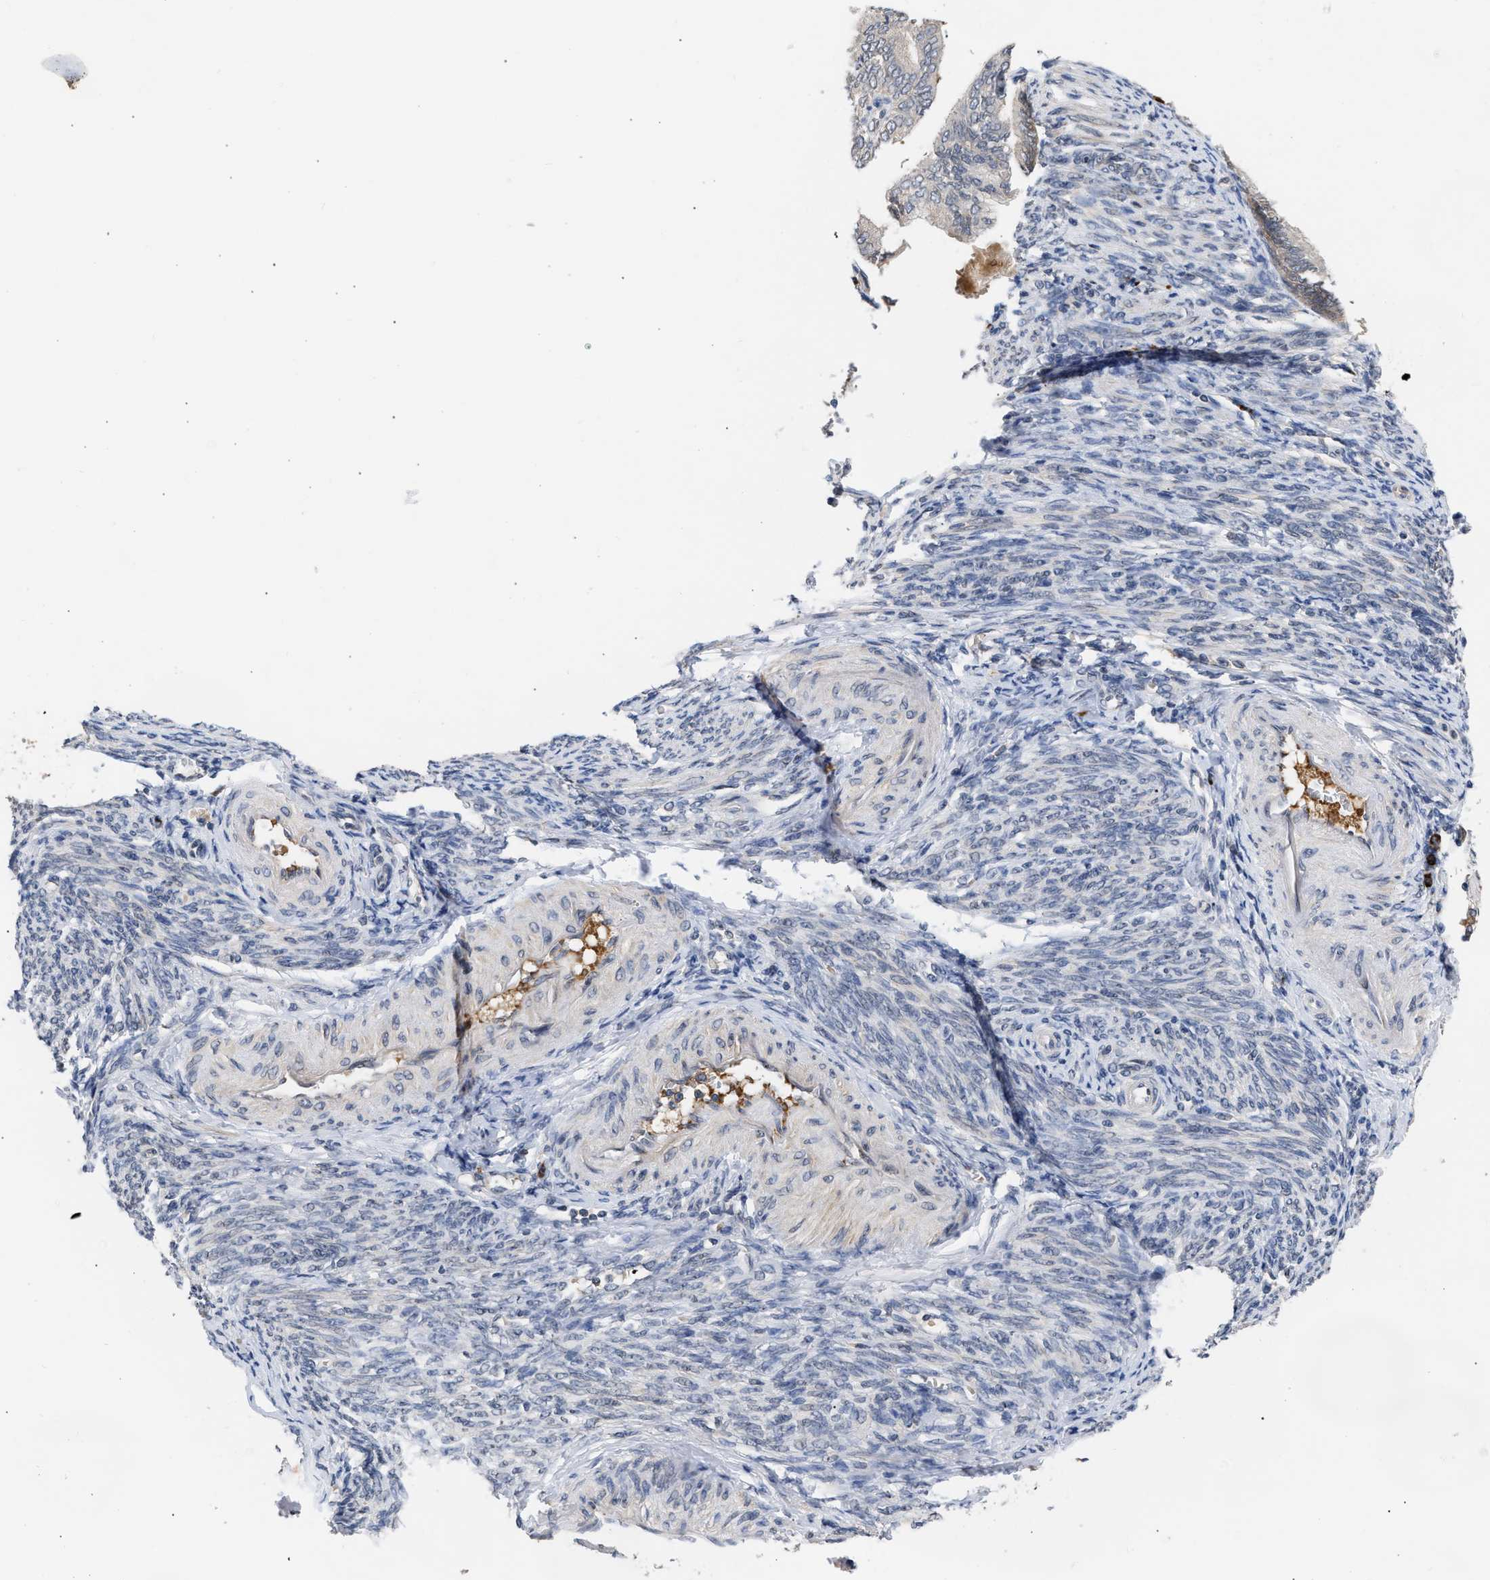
{"staining": {"intensity": "negative", "quantity": "none", "location": "none"}, "tissue": "endometrial cancer", "cell_type": "Tumor cells", "image_type": "cancer", "snomed": [{"axis": "morphology", "description": "Adenocarcinoma, NOS"}, {"axis": "topography", "description": "Endometrium"}], "caption": "An image of human endometrial cancer (adenocarcinoma) is negative for staining in tumor cells.", "gene": "NUP62", "patient": {"sex": "female", "age": 58}}